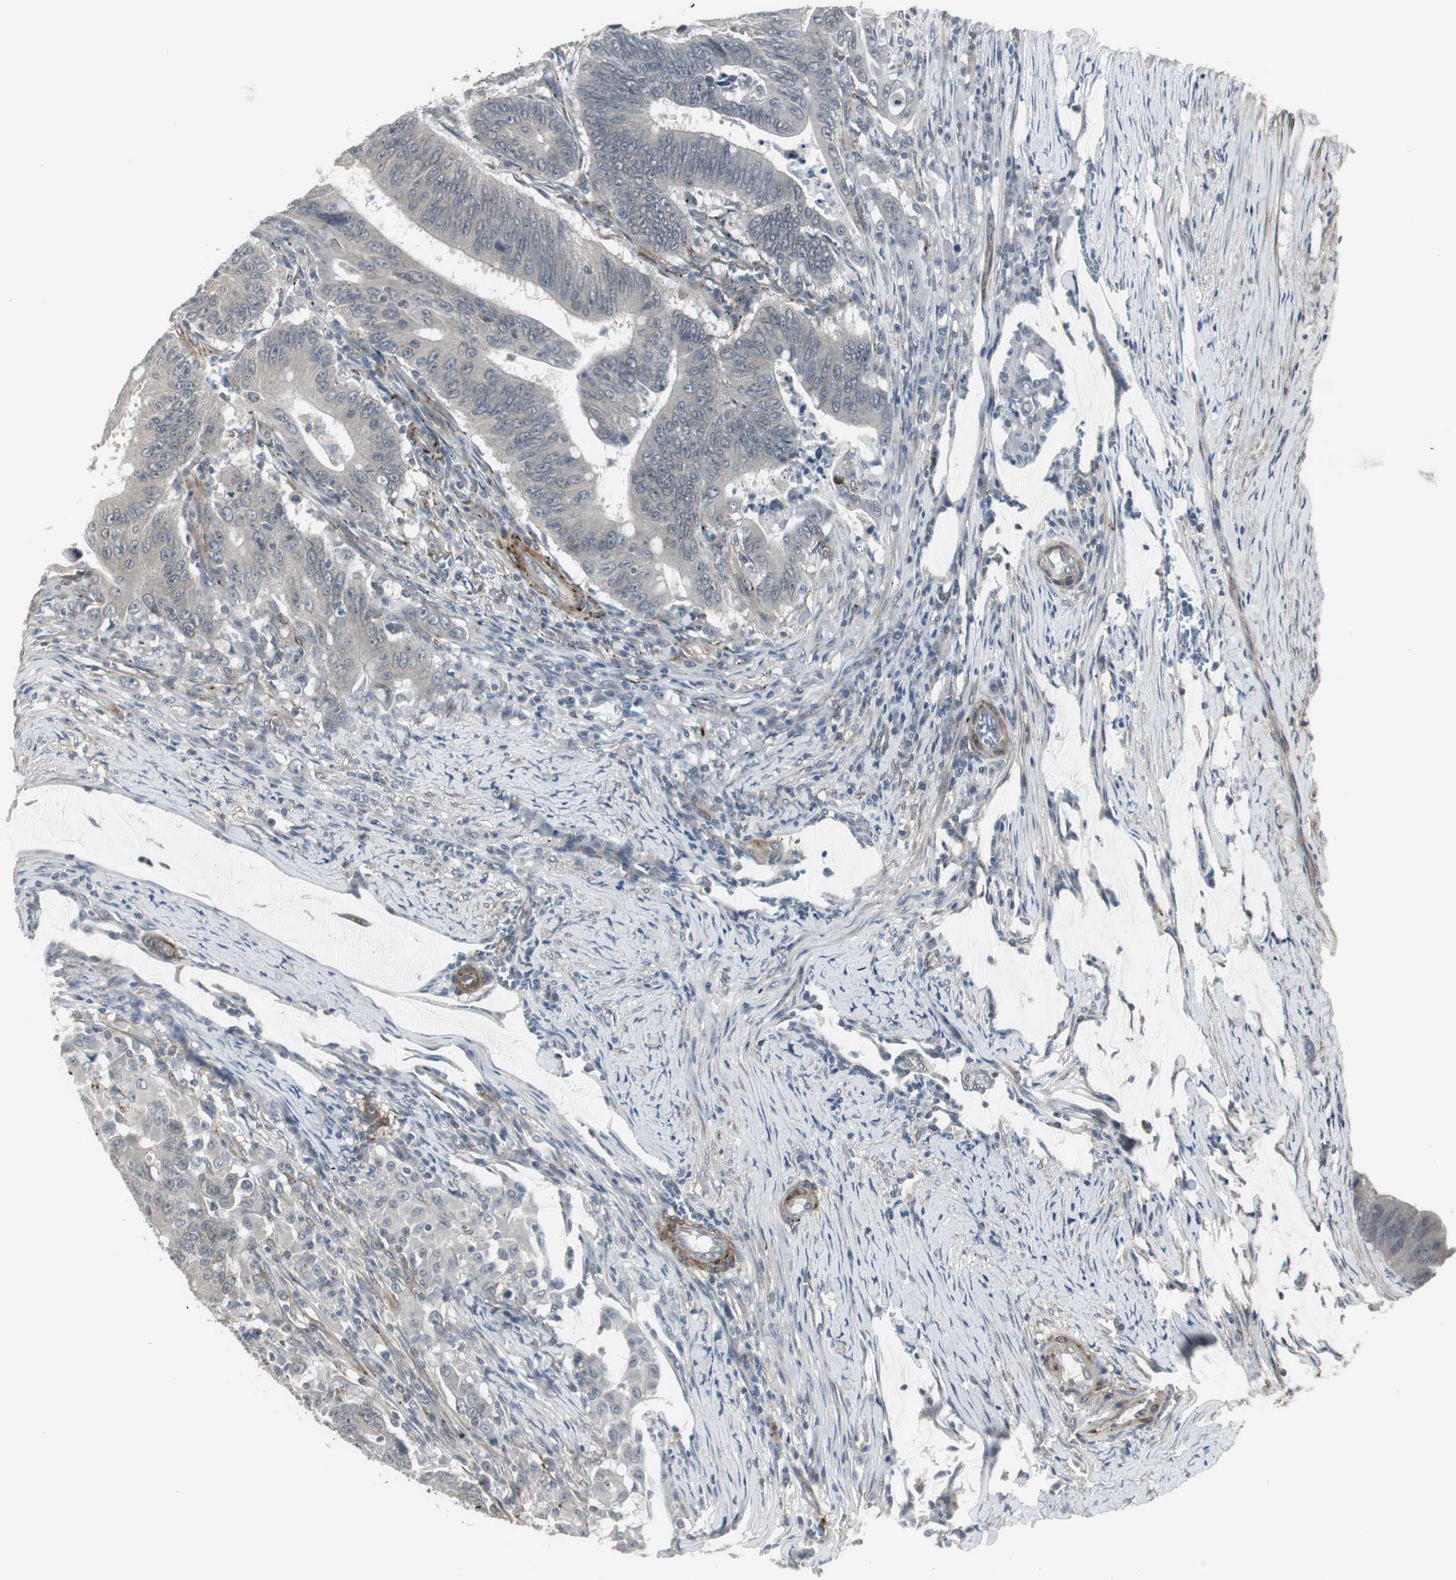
{"staining": {"intensity": "negative", "quantity": "none", "location": "none"}, "tissue": "colorectal cancer", "cell_type": "Tumor cells", "image_type": "cancer", "snomed": [{"axis": "morphology", "description": "Adenocarcinoma, NOS"}, {"axis": "topography", "description": "Colon"}], "caption": "This is an immunohistochemistry (IHC) photomicrograph of adenocarcinoma (colorectal). There is no expression in tumor cells.", "gene": "SCYL3", "patient": {"sex": "male", "age": 45}}